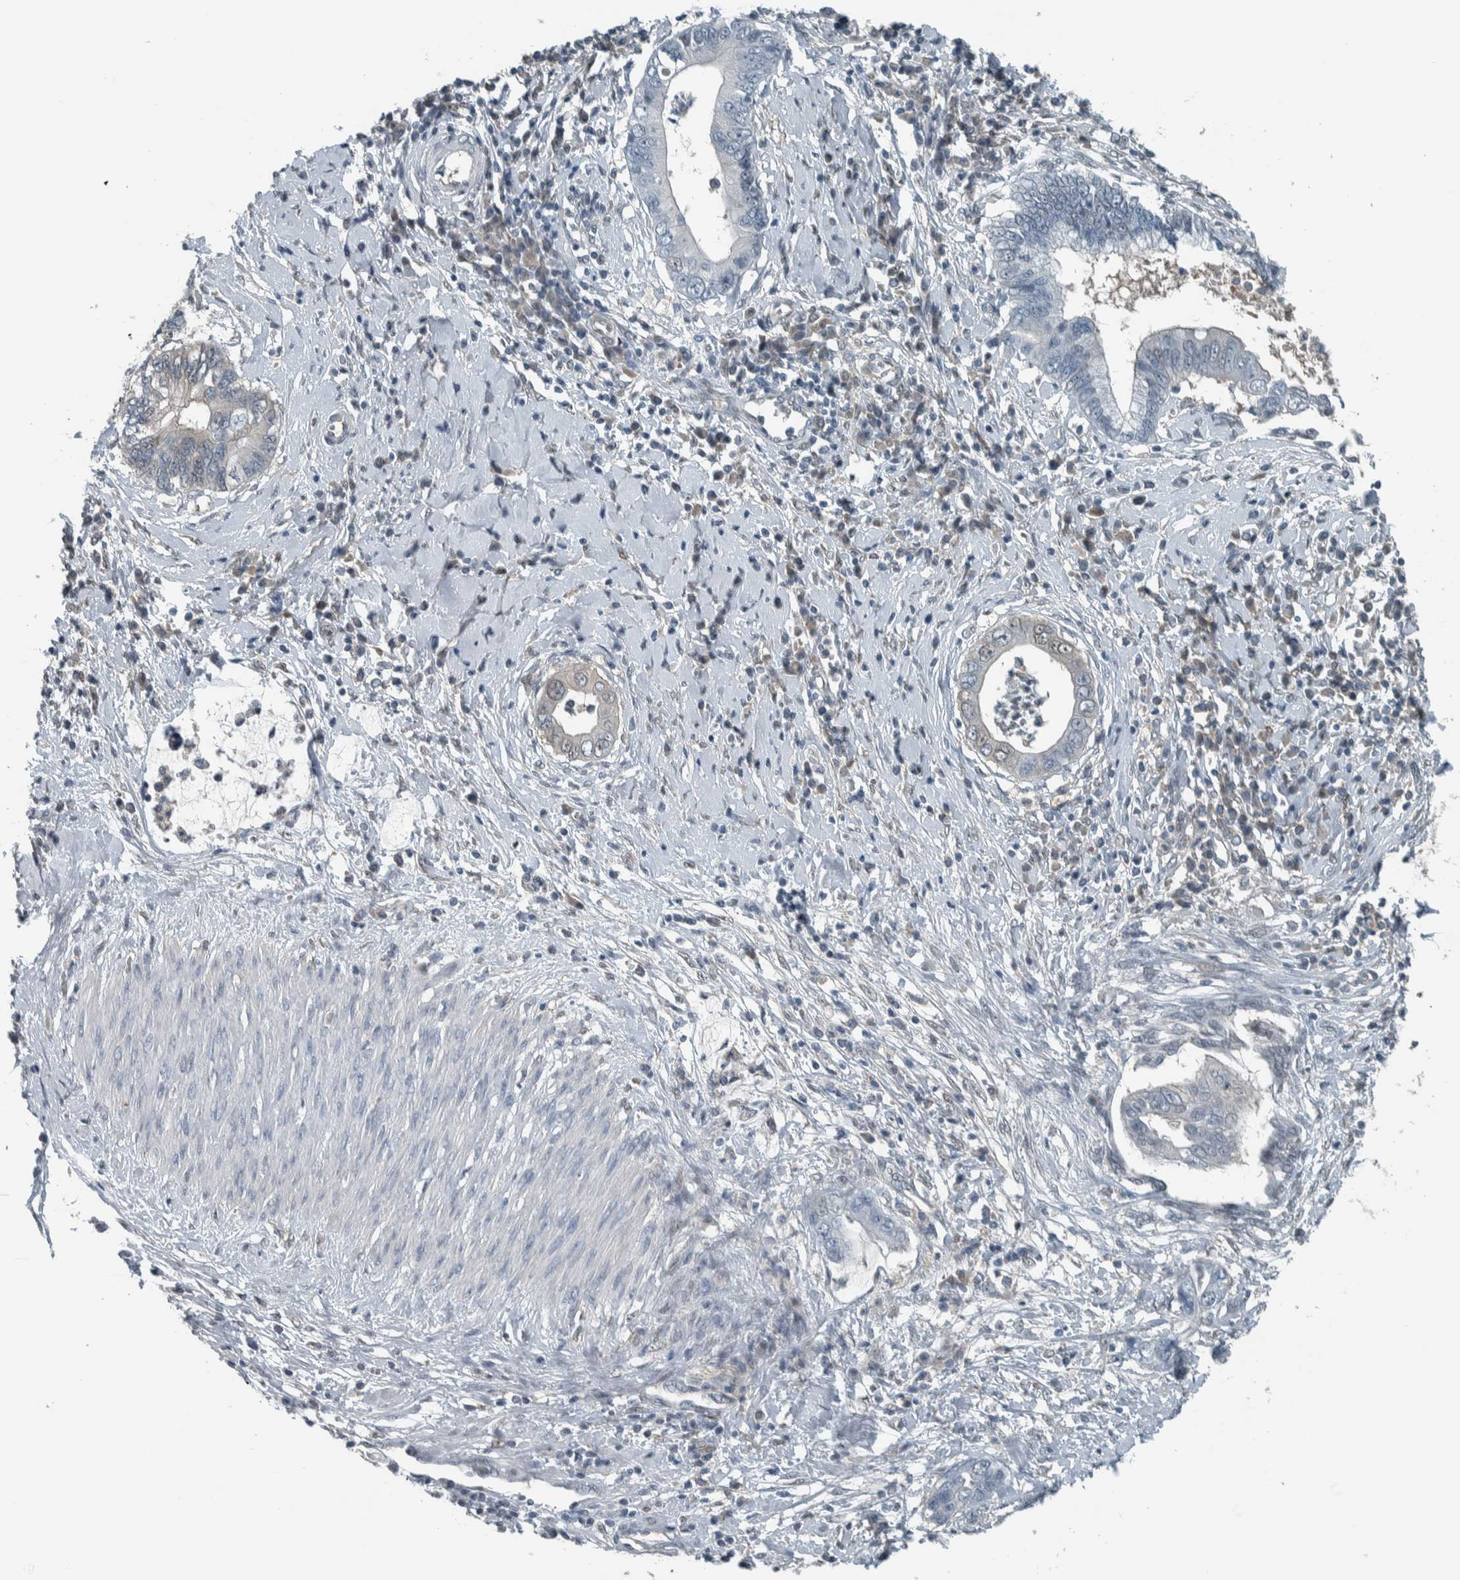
{"staining": {"intensity": "negative", "quantity": "none", "location": "none"}, "tissue": "cervical cancer", "cell_type": "Tumor cells", "image_type": "cancer", "snomed": [{"axis": "morphology", "description": "Adenocarcinoma, NOS"}, {"axis": "topography", "description": "Cervix"}], "caption": "High magnification brightfield microscopy of cervical cancer stained with DAB (brown) and counterstained with hematoxylin (blue): tumor cells show no significant expression. Brightfield microscopy of IHC stained with DAB (3,3'-diaminobenzidine) (brown) and hematoxylin (blue), captured at high magnification.", "gene": "ALAD", "patient": {"sex": "female", "age": 44}}